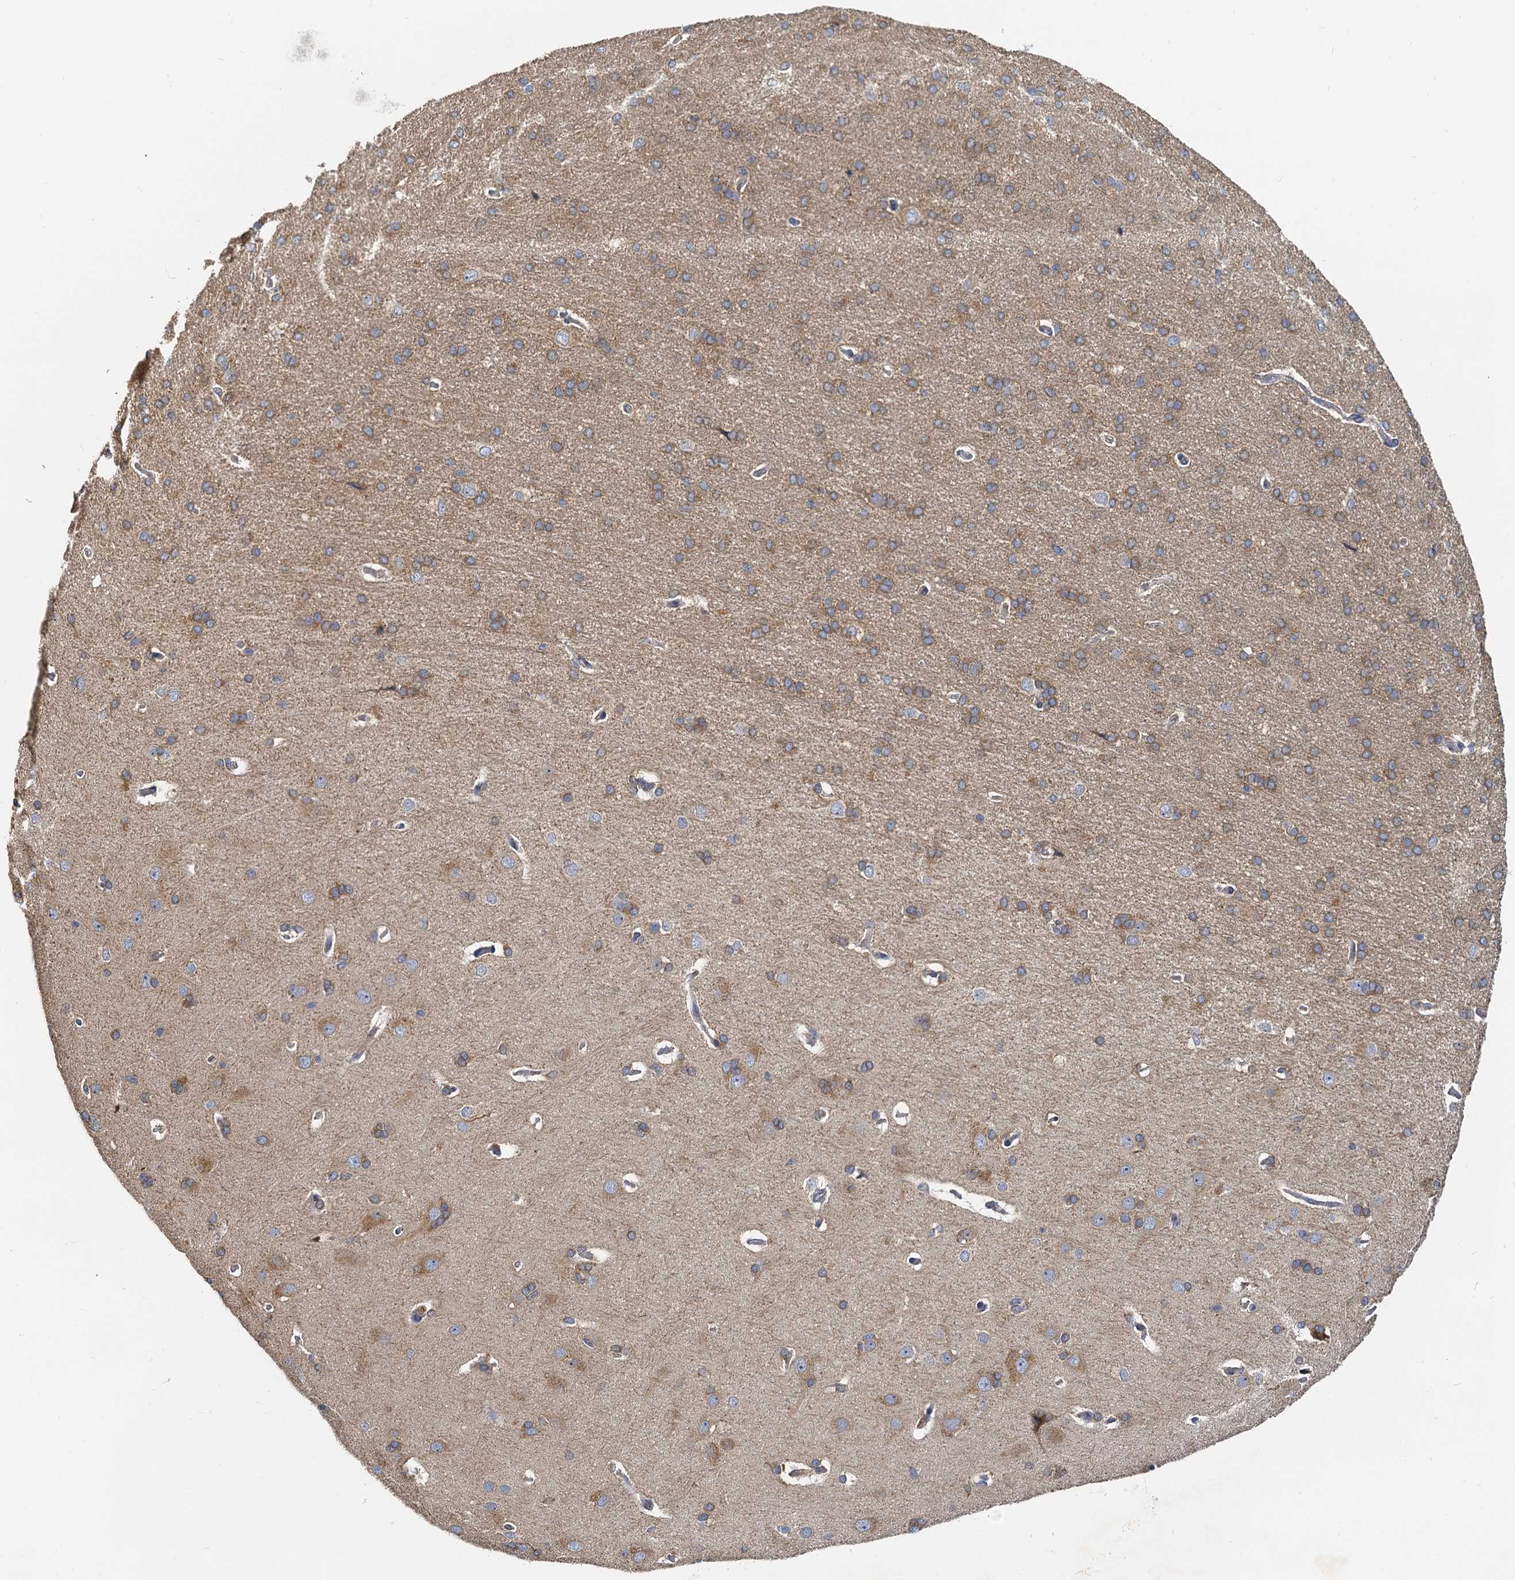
{"staining": {"intensity": "negative", "quantity": "none", "location": "none"}, "tissue": "cerebral cortex", "cell_type": "Endothelial cells", "image_type": "normal", "snomed": [{"axis": "morphology", "description": "Normal tissue, NOS"}, {"axis": "topography", "description": "Cerebral cortex"}], "caption": "Endothelial cells are negative for brown protein staining in benign cerebral cortex. (Brightfield microscopy of DAB immunohistochemistry at high magnification).", "gene": "NKAPD1", "patient": {"sex": "male", "age": 62}}